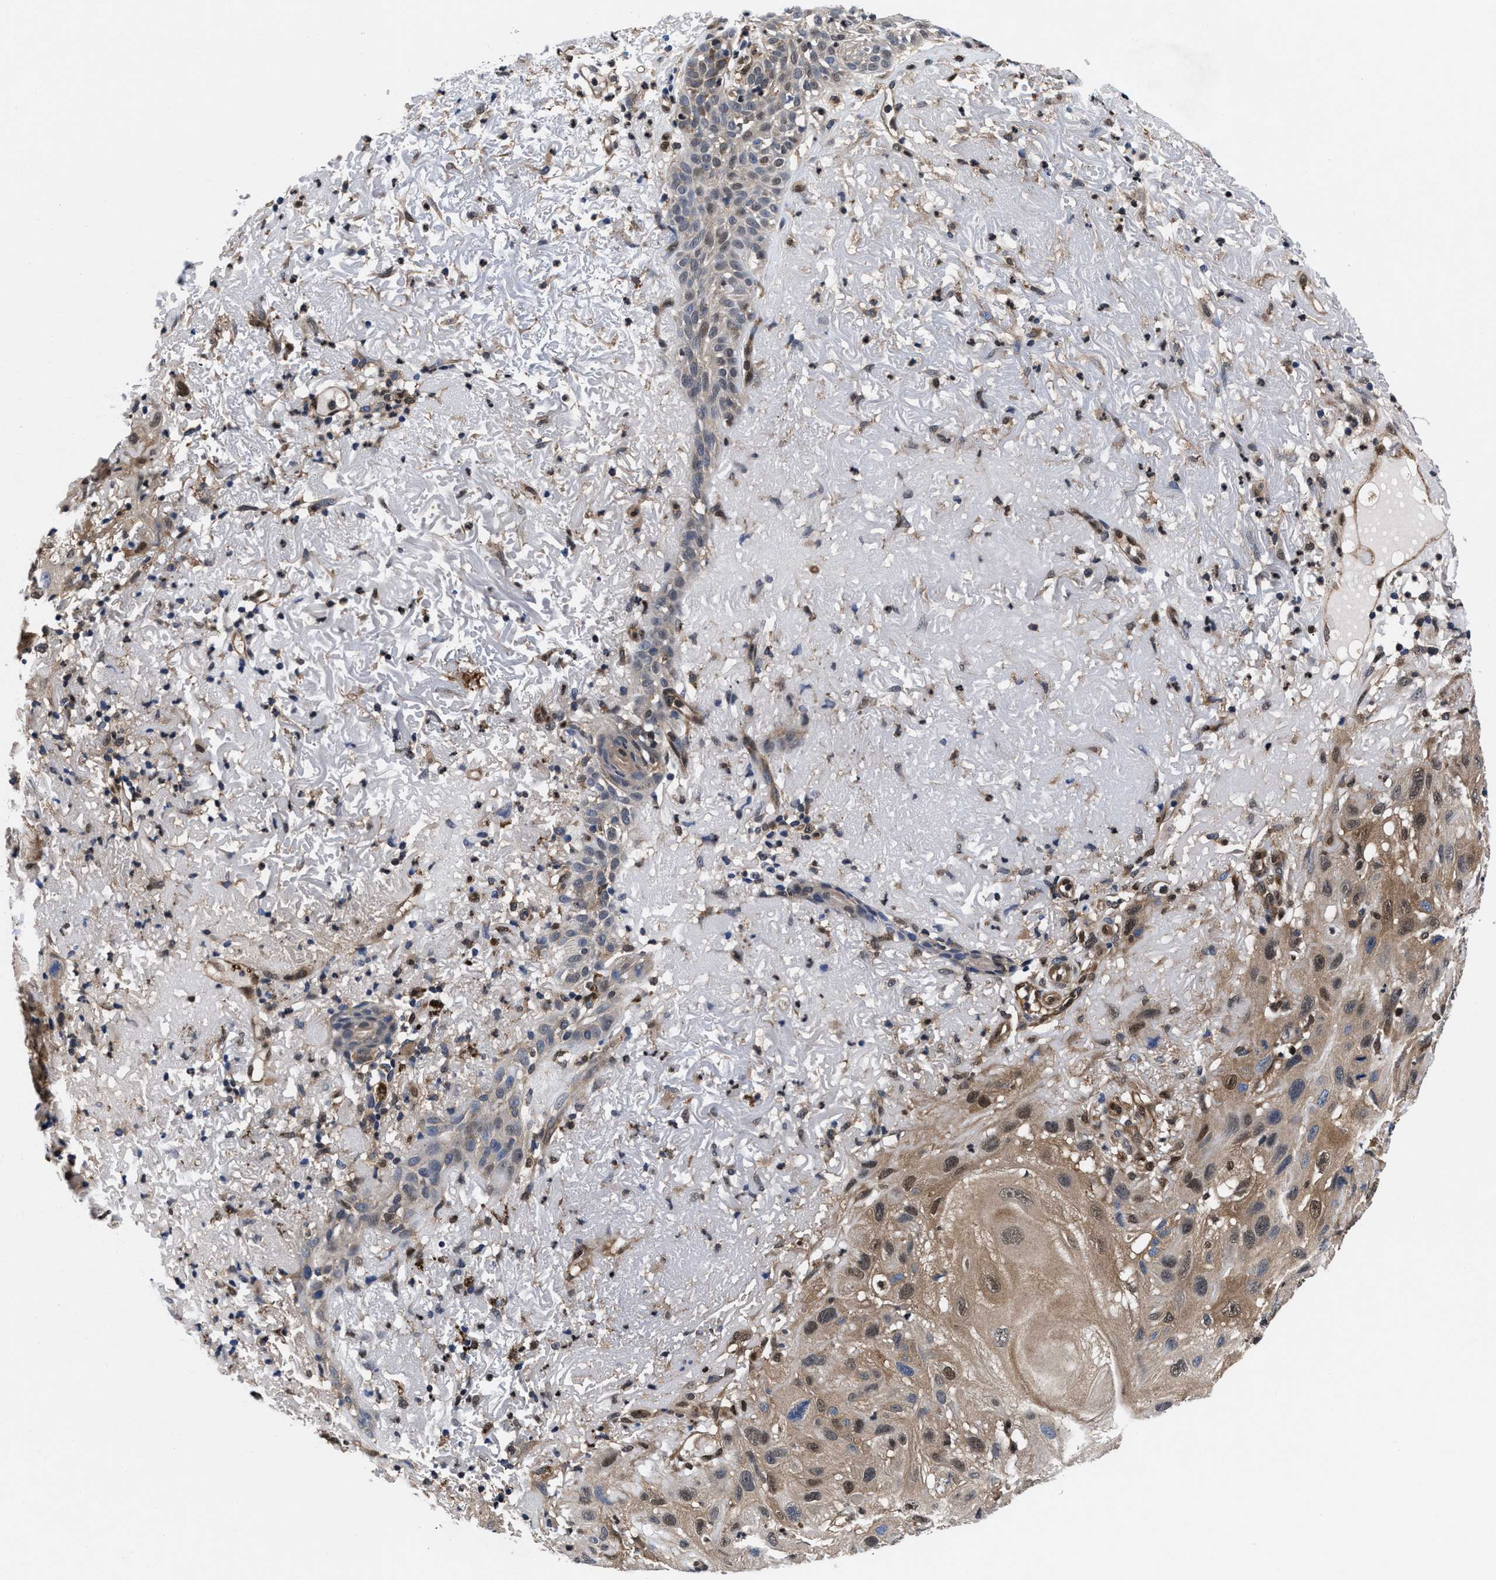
{"staining": {"intensity": "moderate", "quantity": ">75%", "location": "cytoplasmic/membranous,nuclear"}, "tissue": "skin cancer", "cell_type": "Tumor cells", "image_type": "cancer", "snomed": [{"axis": "morphology", "description": "Squamous cell carcinoma, NOS"}, {"axis": "topography", "description": "Skin"}], "caption": "Brown immunohistochemical staining in skin cancer displays moderate cytoplasmic/membranous and nuclear positivity in about >75% of tumor cells. (DAB = brown stain, brightfield microscopy at high magnification).", "gene": "ACLY", "patient": {"sex": "female", "age": 96}}